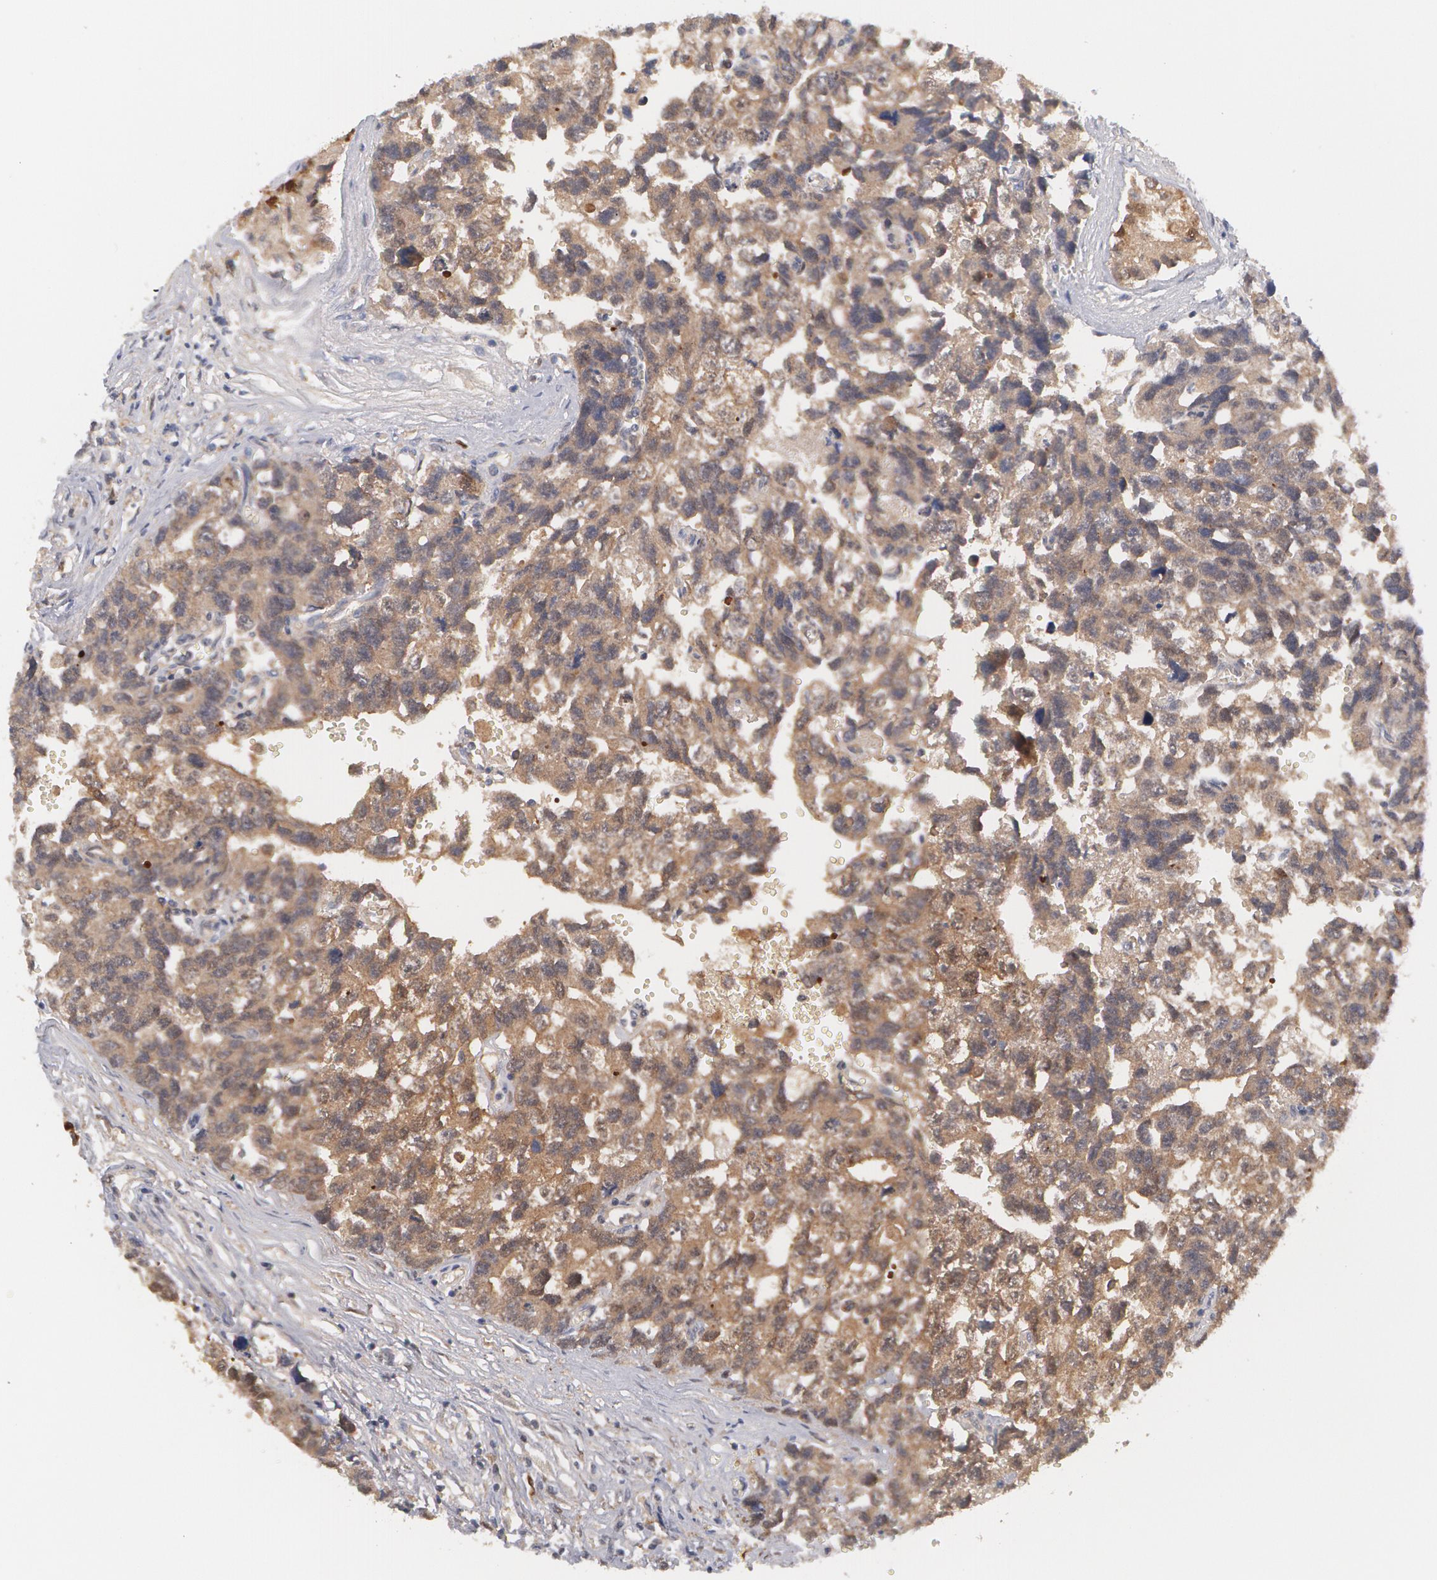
{"staining": {"intensity": "weak", "quantity": ">75%", "location": "cytoplasmic/membranous"}, "tissue": "testis cancer", "cell_type": "Tumor cells", "image_type": "cancer", "snomed": [{"axis": "morphology", "description": "Carcinoma, Embryonal, NOS"}, {"axis": "topography", "description": "Testis"}], "caption": "Immunohistochemistry (IHC) of human testis cancer exhibits low levels of weak cytoplasmic/membranous expression in approximately >75% of tumor cells.", "gene": "TXNRD1", "patient": {"sex": "male", "age": 31}}